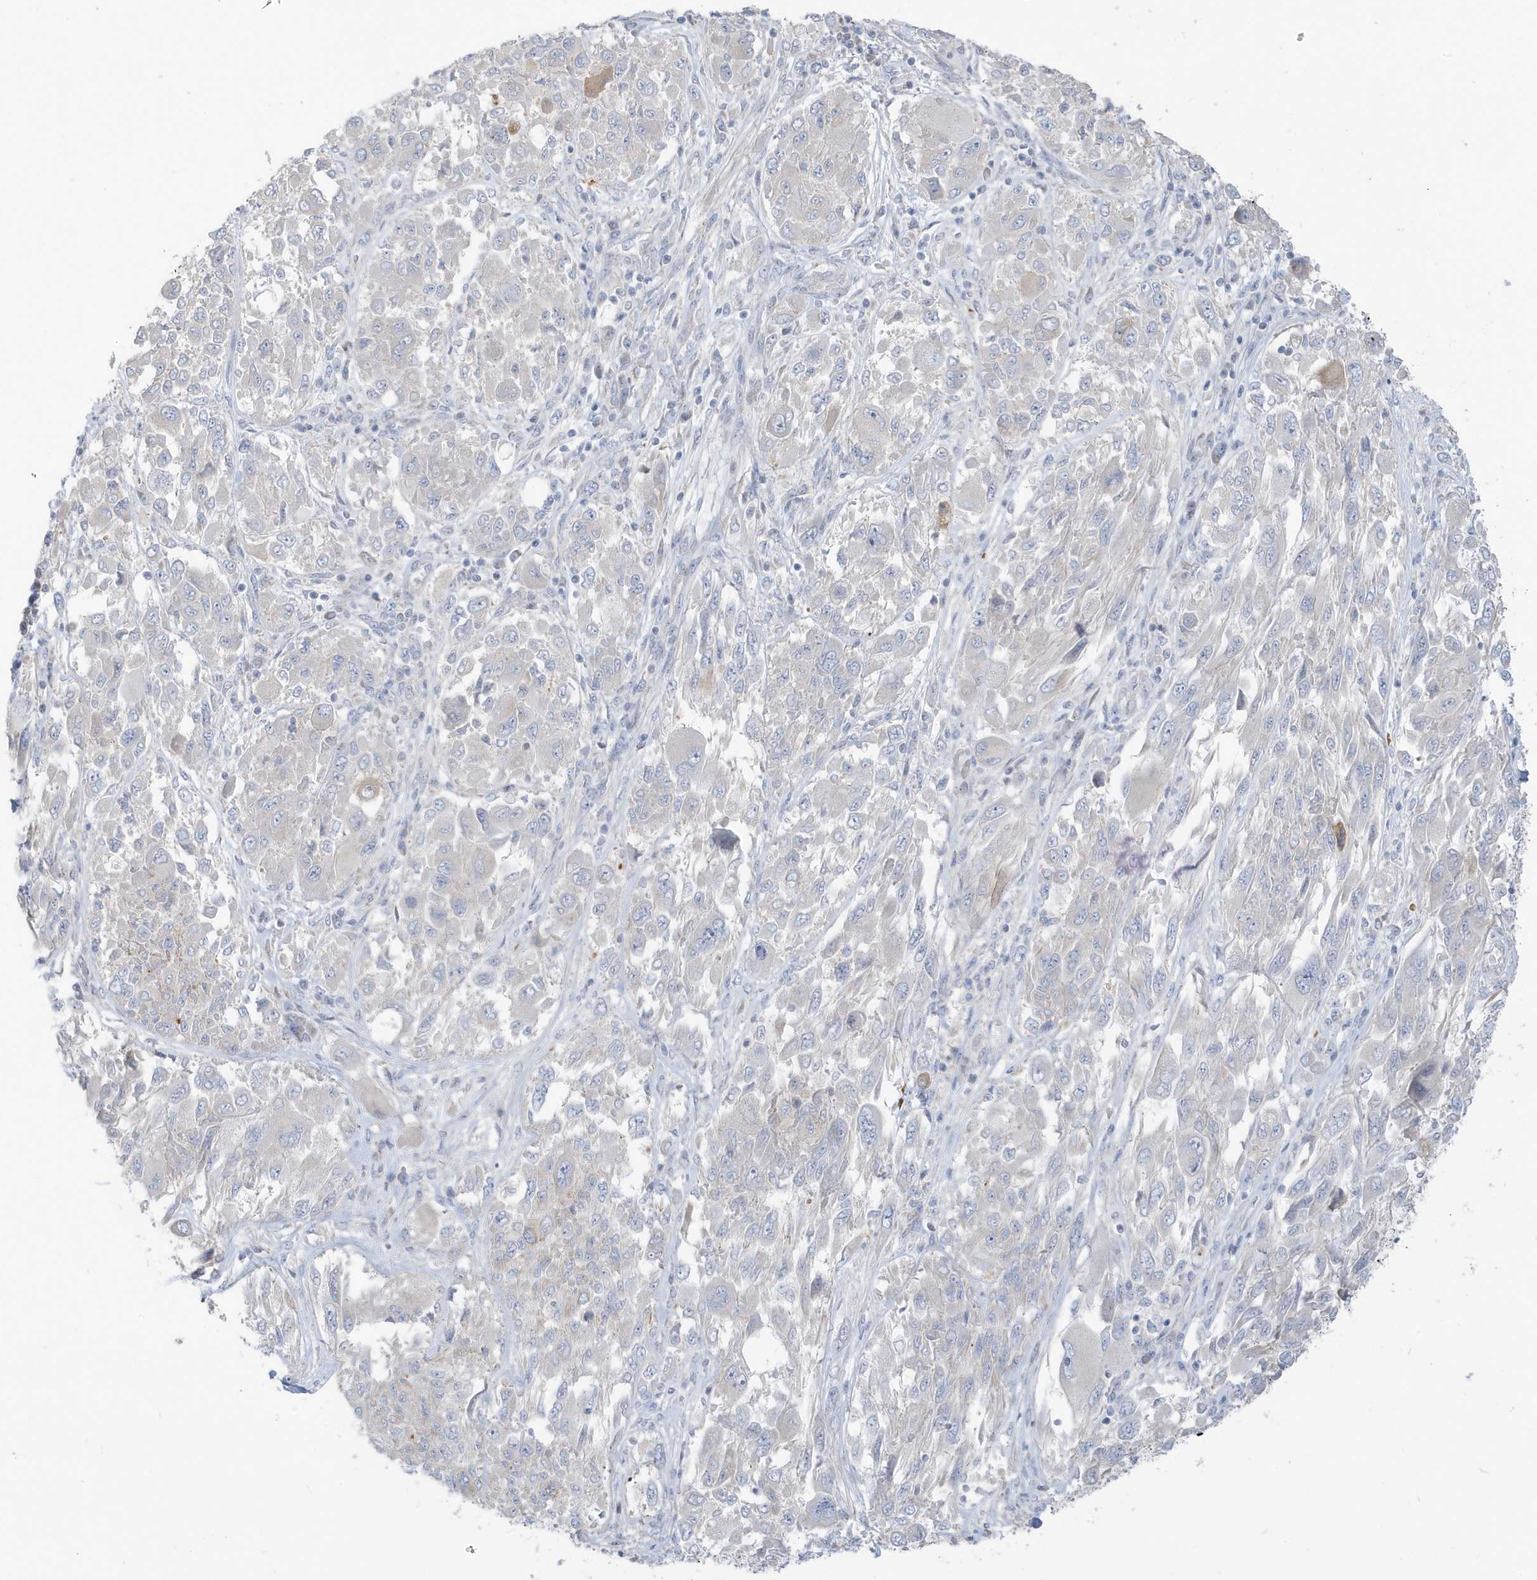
{"staining": {"intensity": "negative", "quantity": "none", "location": "none"}, "tissue": "melanoma", "cell_type": "Tumor cells", "image_type": "cancer", "snomed": [{"axis": "morphology", "description": "Malignant melanoma, NOS"}, {"axis": "topography", "description": "Skin"}], "caption": "Photomicrograph shows no protein expression in tumor cells of malignant melanoma tissue.", "gene": "ATP13A5", "patient": {"sex": "female", "age": 91}}